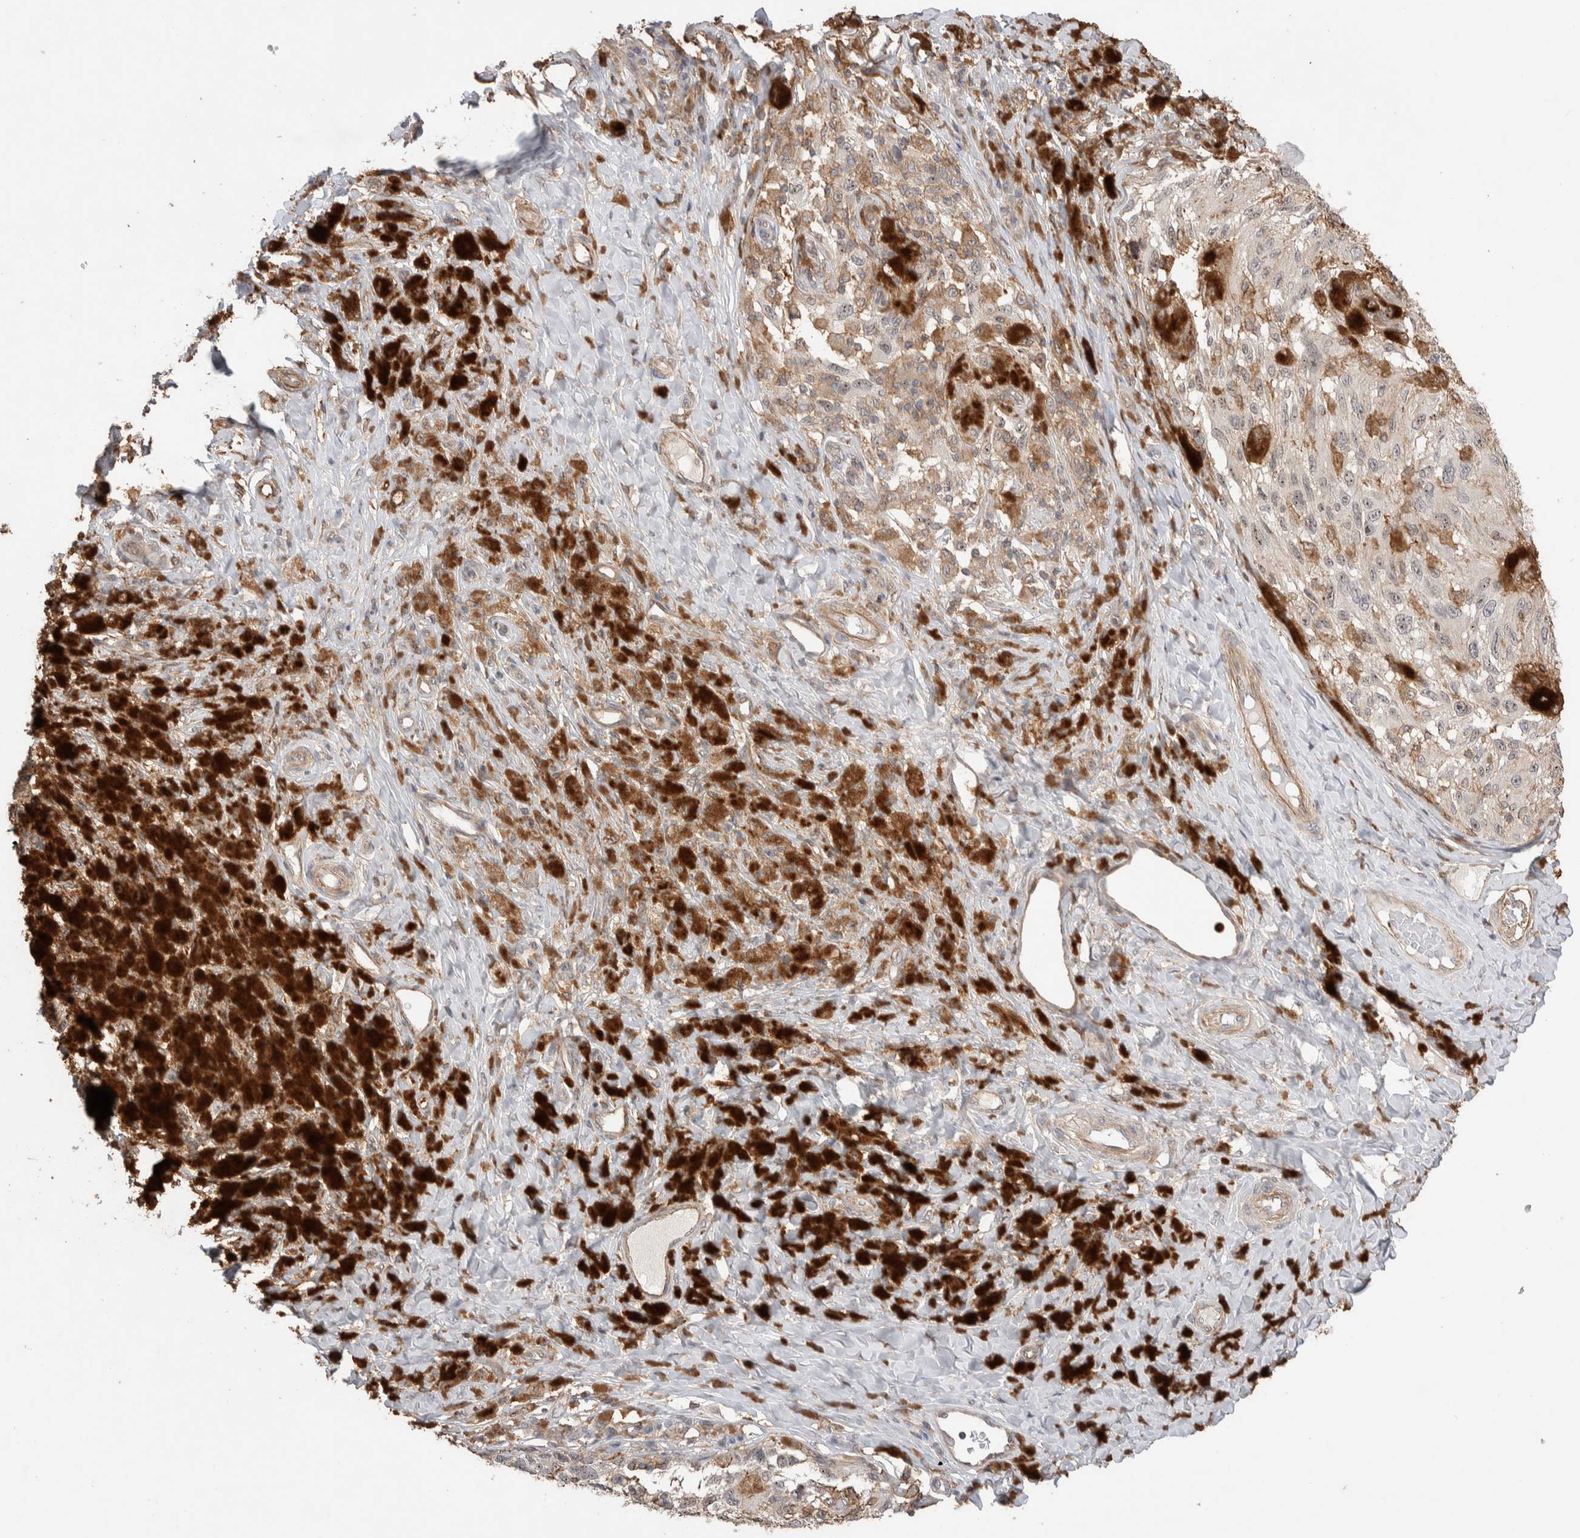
{"staining": {"intensity": "weak", "quantity": ">75%", "location": "cytoplasmic/membranous"}, "tissue": "melanoma", "cell_type": "Tumor cells", "image_type": "cancer", "snomed": [{"axis": "morphology", "description": "Malignant melanoma, NOS"}, {"axis": "topography", "description": "Skin"}], "caption": "IHC photomicrograph of malignant melanoma stained for a protein (brown), which exhibits low levels of weak cytoplasmic/membranous positivity in about >75% of tumor cells.", "gene": "ZNF704", "patient": {"sex": "female", "age": 73}}